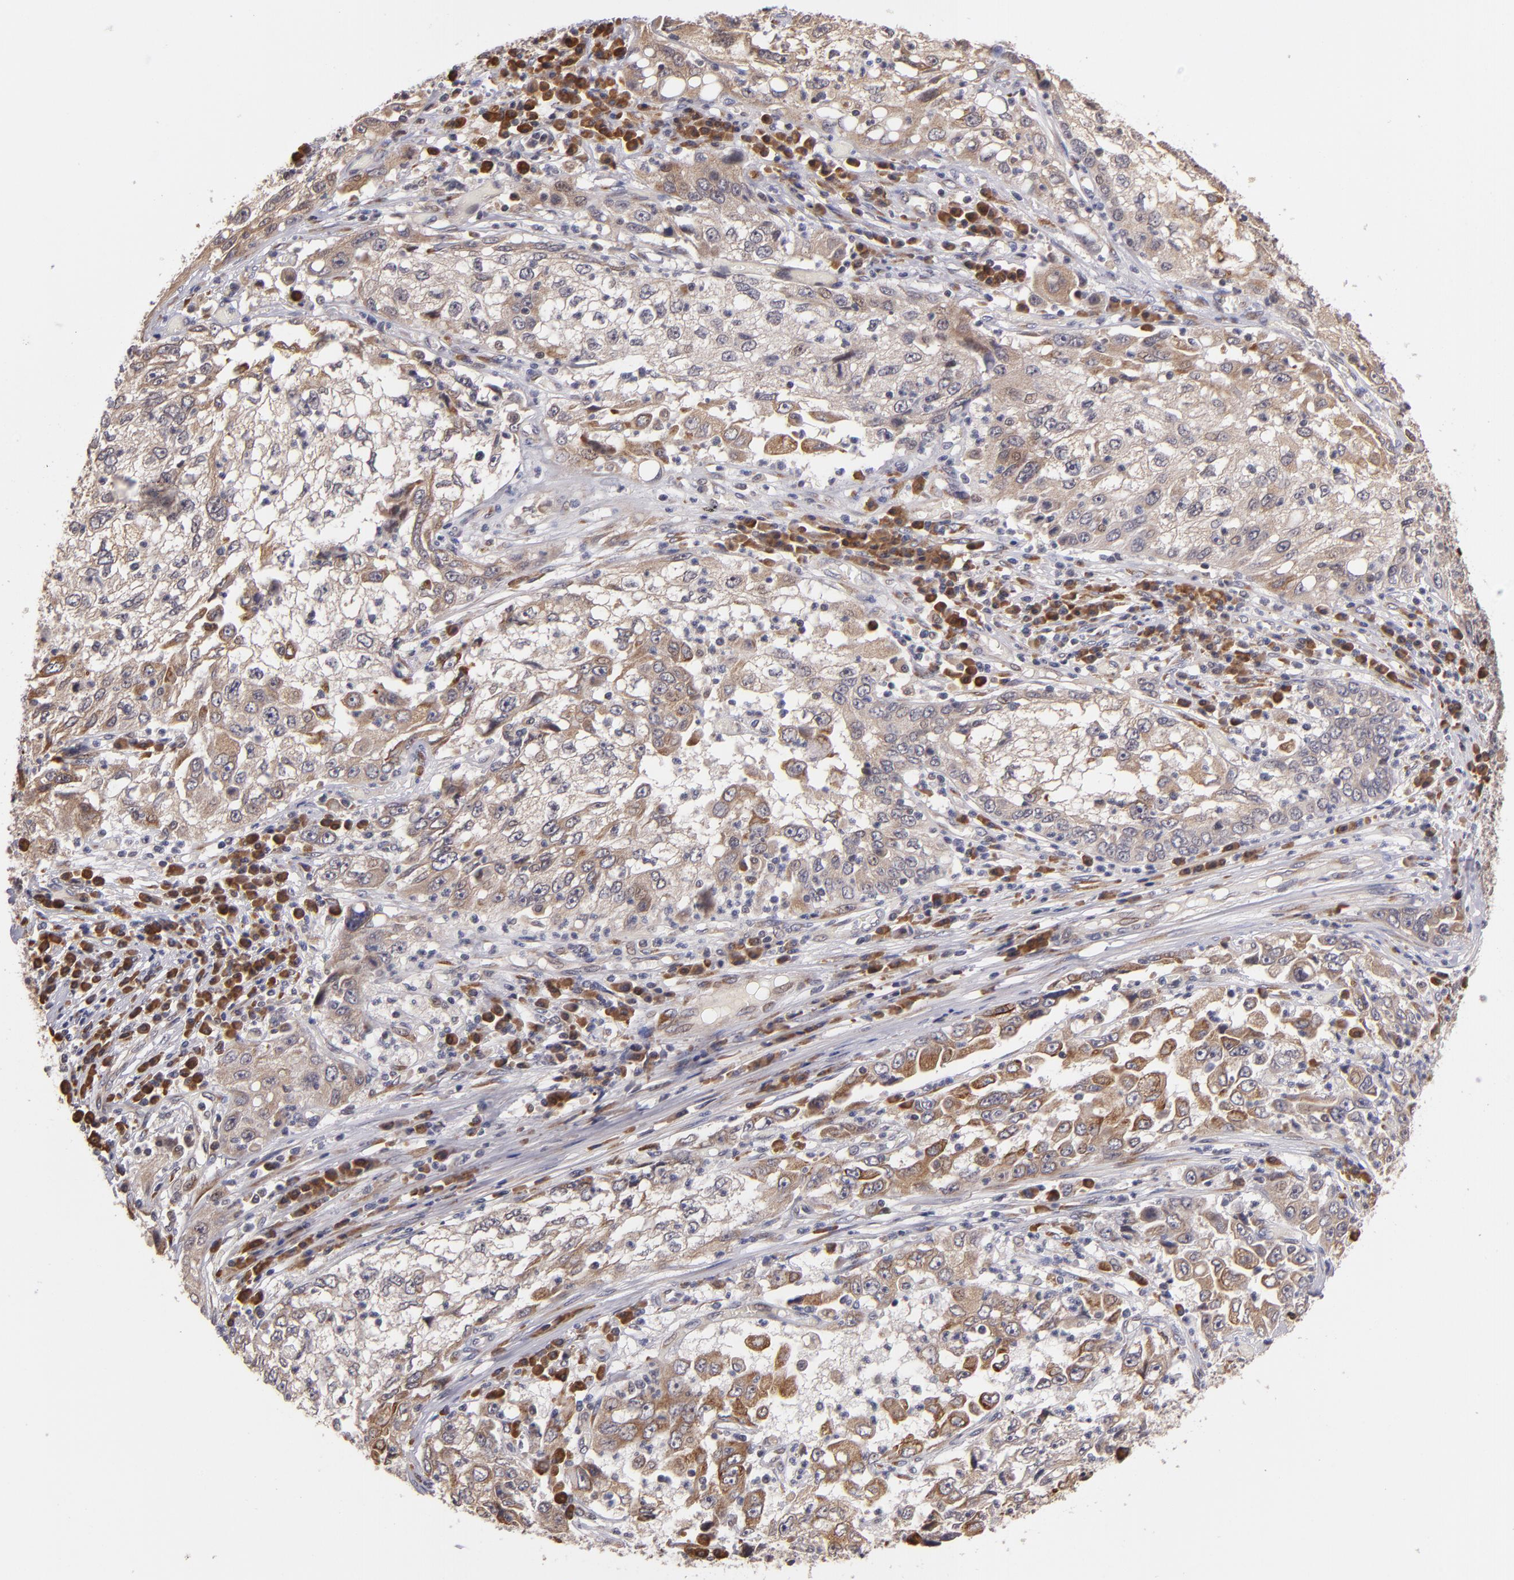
{"staining": {"intensity": "weak", "quantity": ">75%", "location": "cytoplasmic/membranous"}, "tissue": "cervical cancer", "cell_type": "Tumor cells", "image_type": "cancer", "snomed": [{"axis": "morphology", "description": "Squamous cell carcinoma, NOS"}, {"axis": "topography", "description": "Cervix"}], "caption": "This image shows IHC staining of human cervical cancer, with low weak cytoplasmic/membranous staining in approximately >75% of tumor cells.", "gene": "CASP1", "patient": {"sex": "female", "age": 36}}